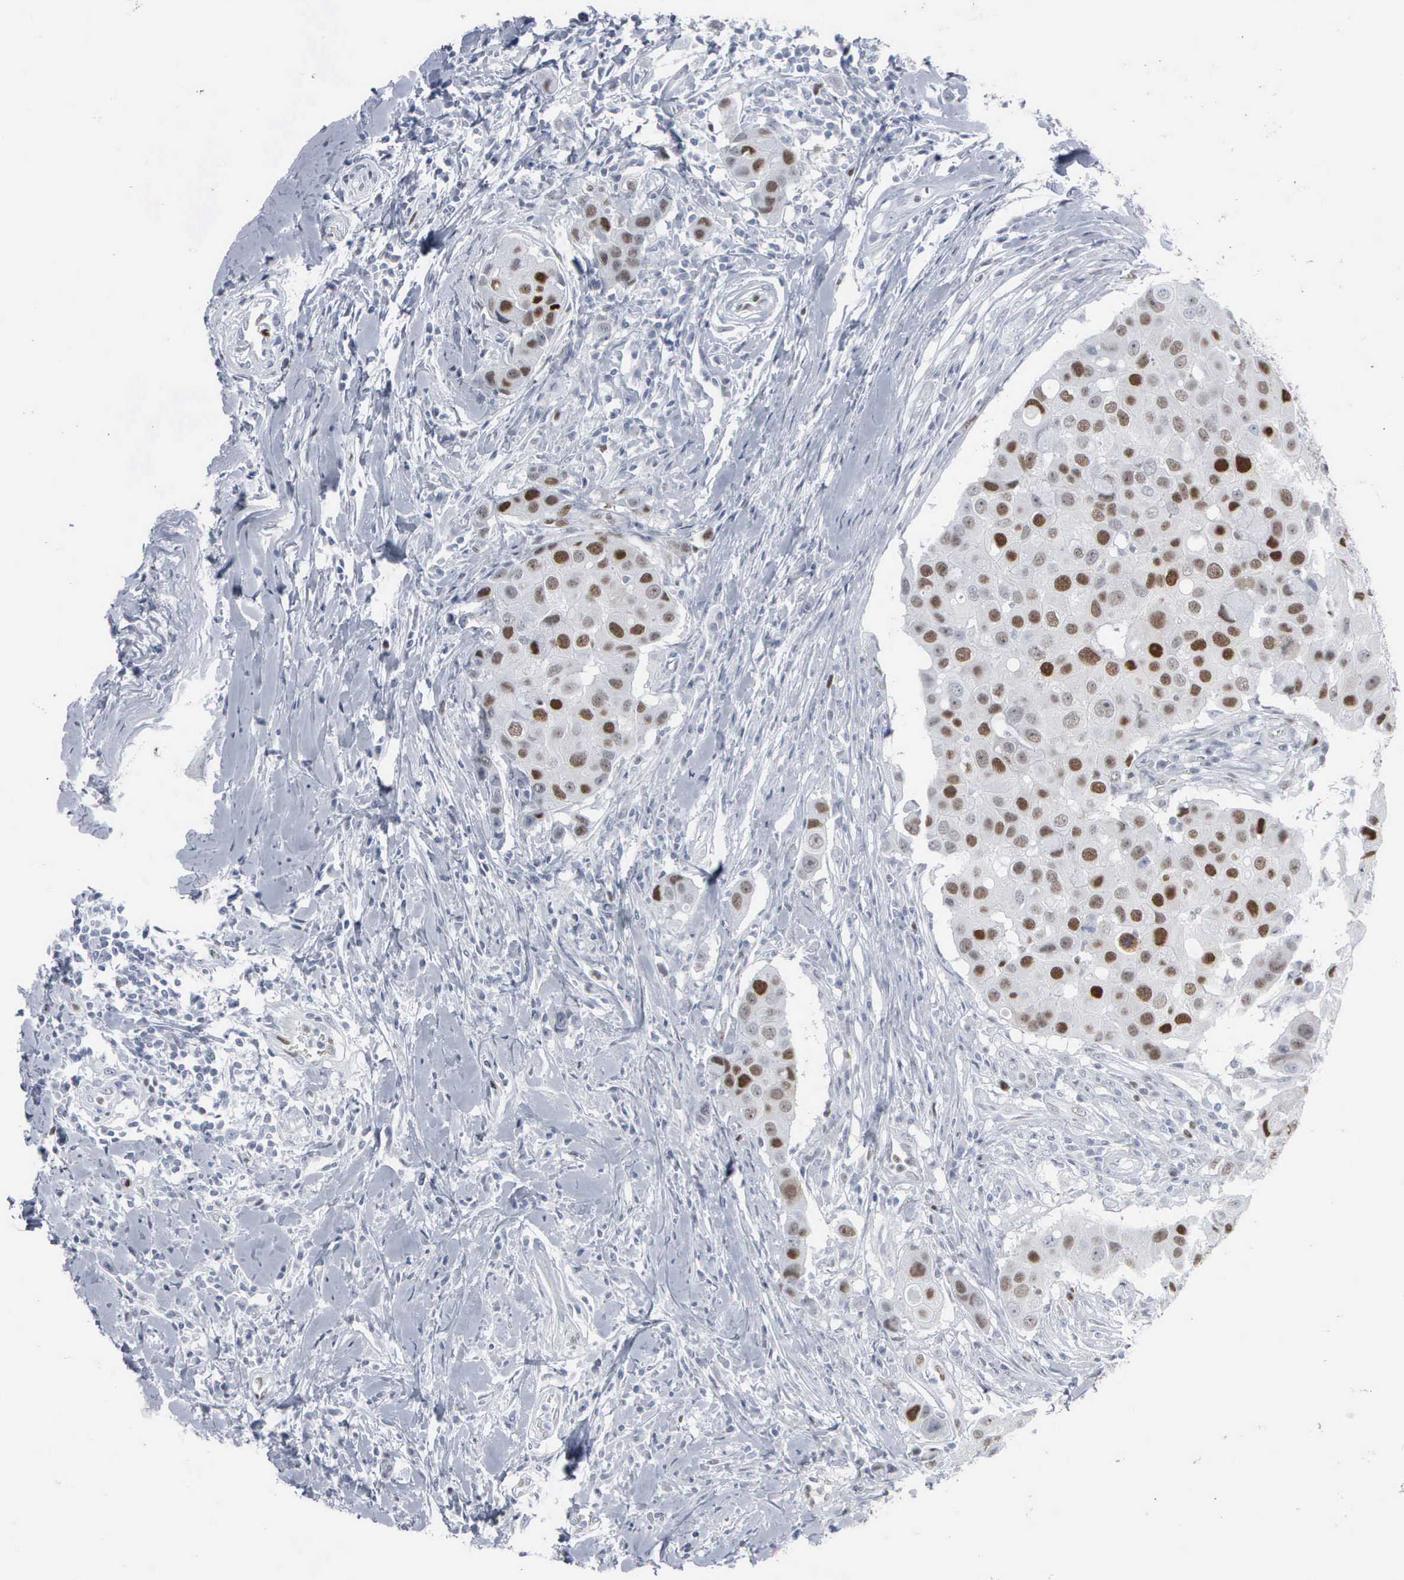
{"staining": {"intensity": "moderate", "quantity": "25%-75%", "location": "nuclear"}, "tissue": "breast cancer", "cell_type": "Tumor cells", "image_type": "cancer", "snomed": [{"axis": "morphology", "description": "Duct carcinoma"}, {"axis": "topography", "description": "Breast"}], "caption": "DAB (3,3'-diaminobenzidine) immunohistochemical staining of human breast cancer (infiltrating ductal carcinoma) shows moderate nuclear protein positivity in approximately 25%-75% of tumor cells.", "gene": "CCND3", "patient": {"sex": "female", "age": 27}}